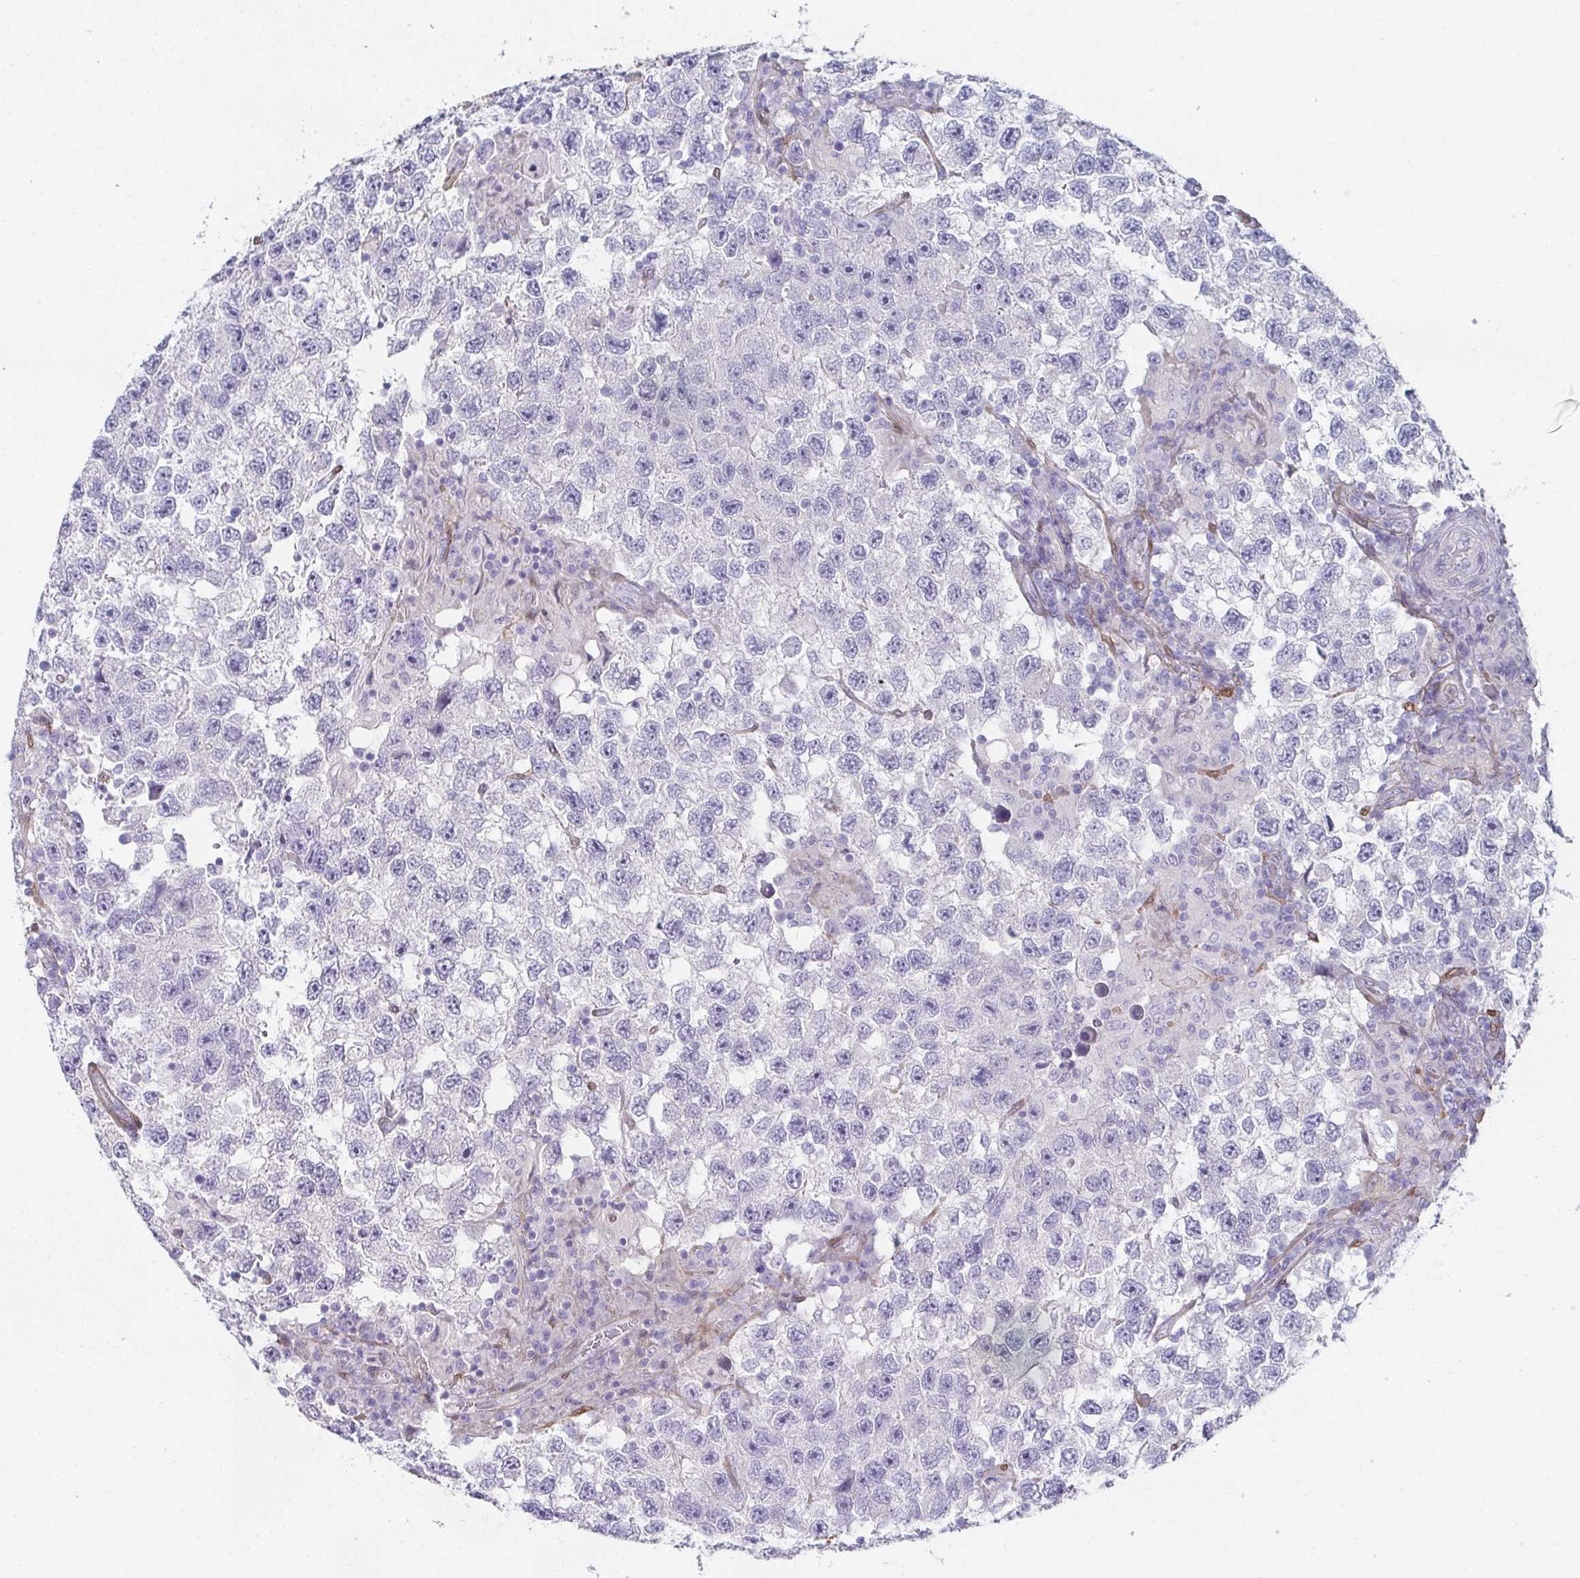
{"staining": {"intensity": "negative", "quantity": "none", "location": "none"}, "tissue": "testis cancer", "cell_type": "Tumor cells", "image_type": "cancer", "snomed": [{"axis": "morphology", "description": "Seminoma, NOS"}, {"axis": "topography", "description": "Testis"}], "caption": "Seminoma (testis) was stained to show a protein in brown. There is no significant expression in tumor cells.", "gene": "RBP1", "patient": {"sex": "male", "age": 26}}